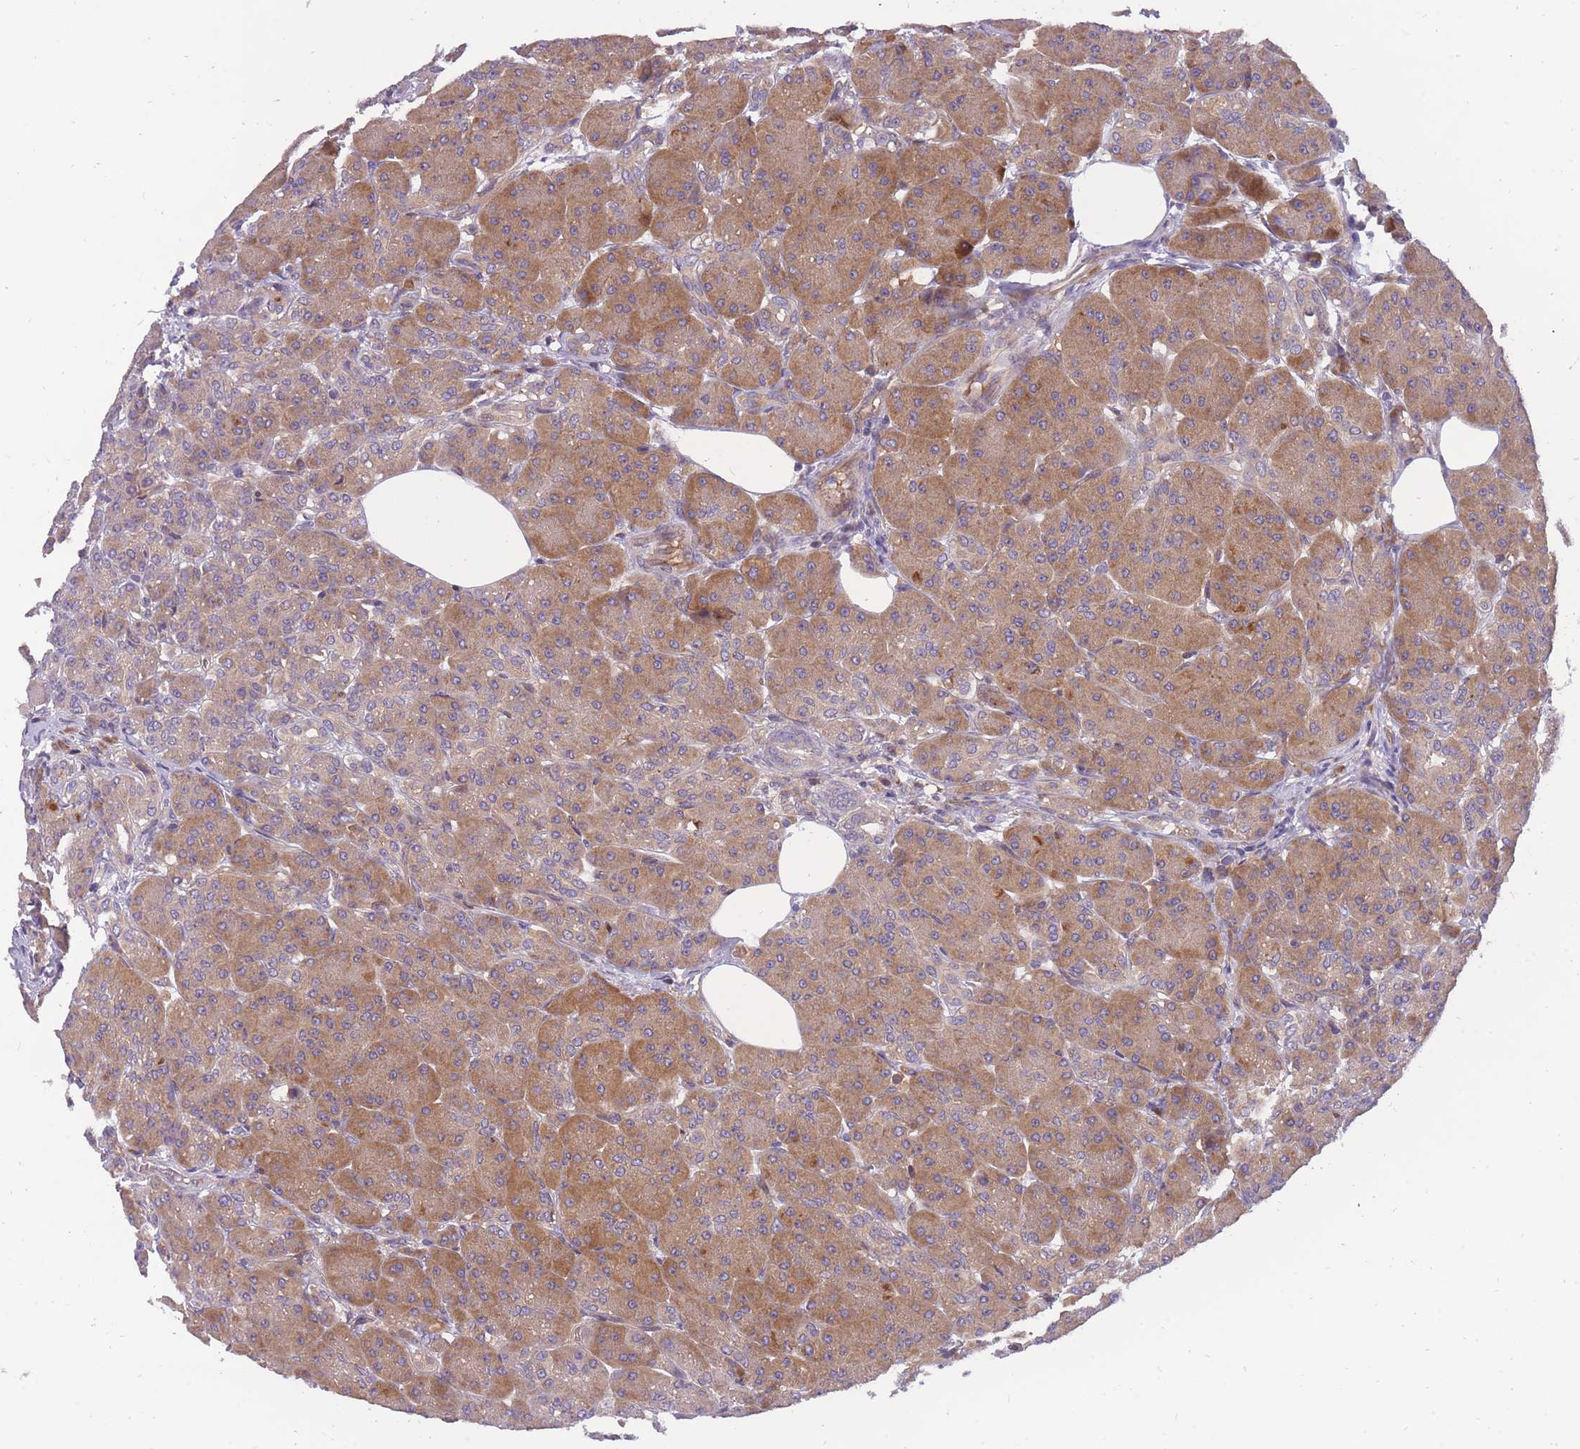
{"staining": {"intensity": "moderate", "quantity": ">75%", "location": "cytoplasmic/membranous"}, "tissue": "pancreas", "cell_type": "Exocrine glandular cells", "image_type": "normal", "snomed": [{"axis": "morphology", "description": "Normal tissue, NOS"}, {"axis": "topography", "description": "Pancreas"}], "caption": "High-magnification brightfield microscopy of normal pancreas stained with DAB (brown) and counterstained with hematoxylin (blue). exocrine glandular cells exhibit moderate cytoplasmic/membranous staining is appreciated in about>75% of cells. (DAB = brown stain, brightfield microscopy at high magnification).", "gene": "CRYGN", "patient": {"sex": "male", "age": 63}}